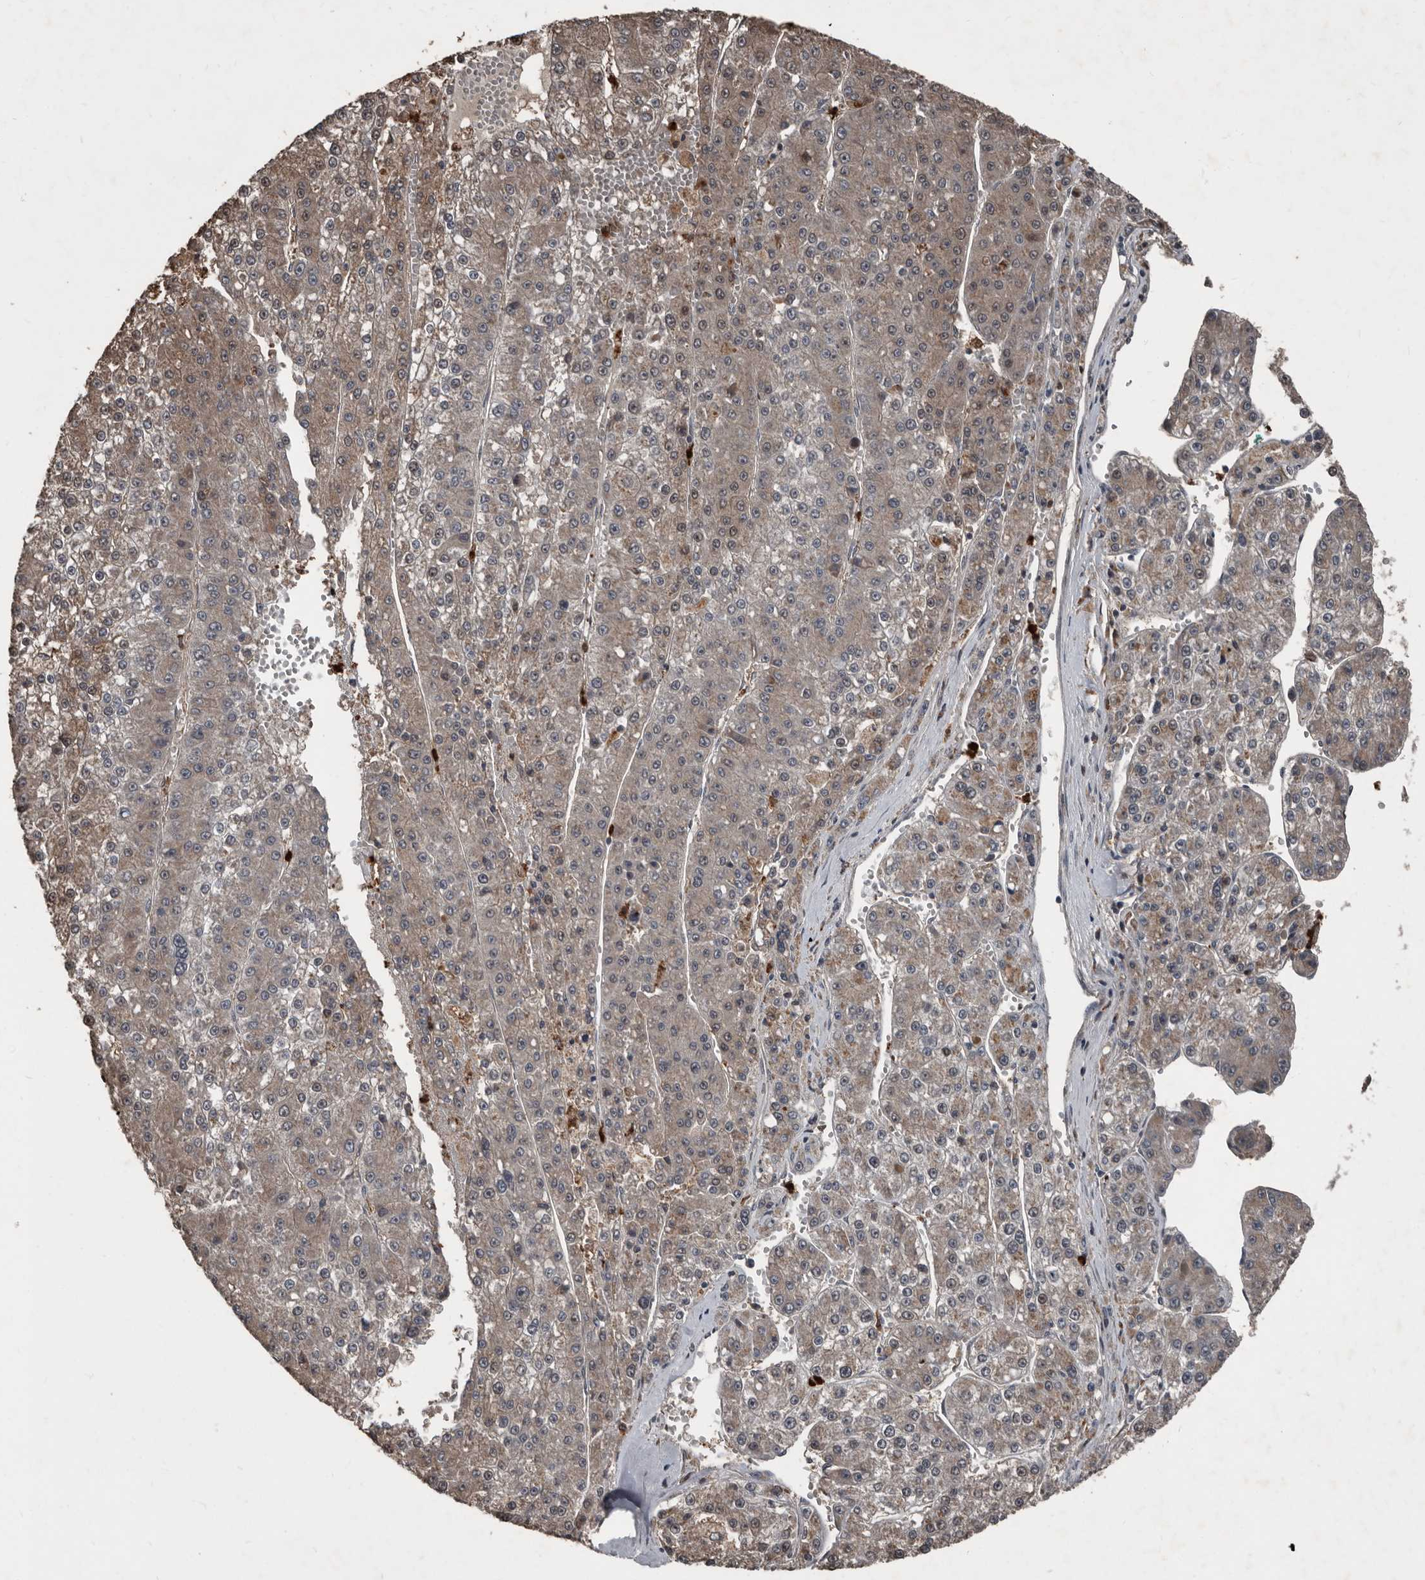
{"staining": {"intensity": "weak", "quantity": "25%-75%", "location": "cytoplasmic/membranous"}, "tissue": "liver cancer", "cell_type": "Tumor cells", "image_type": "cancer", "snomed": [{"axis": "morphology", "description": "Carcinoma, Hepatocellular, NOS"}, {"axis": "topography", "description": "Liver"}], "caption": "The photomicrograph reveals immunohistochemical staining of liver cancer (hepatocellular carcinoma). There is weak cytoplasmic/membranous positivity is appreciated in about 25%-75% of tumor cells.", "gene": "FSBP", "patient": {"sex": "female", "age": 73}}